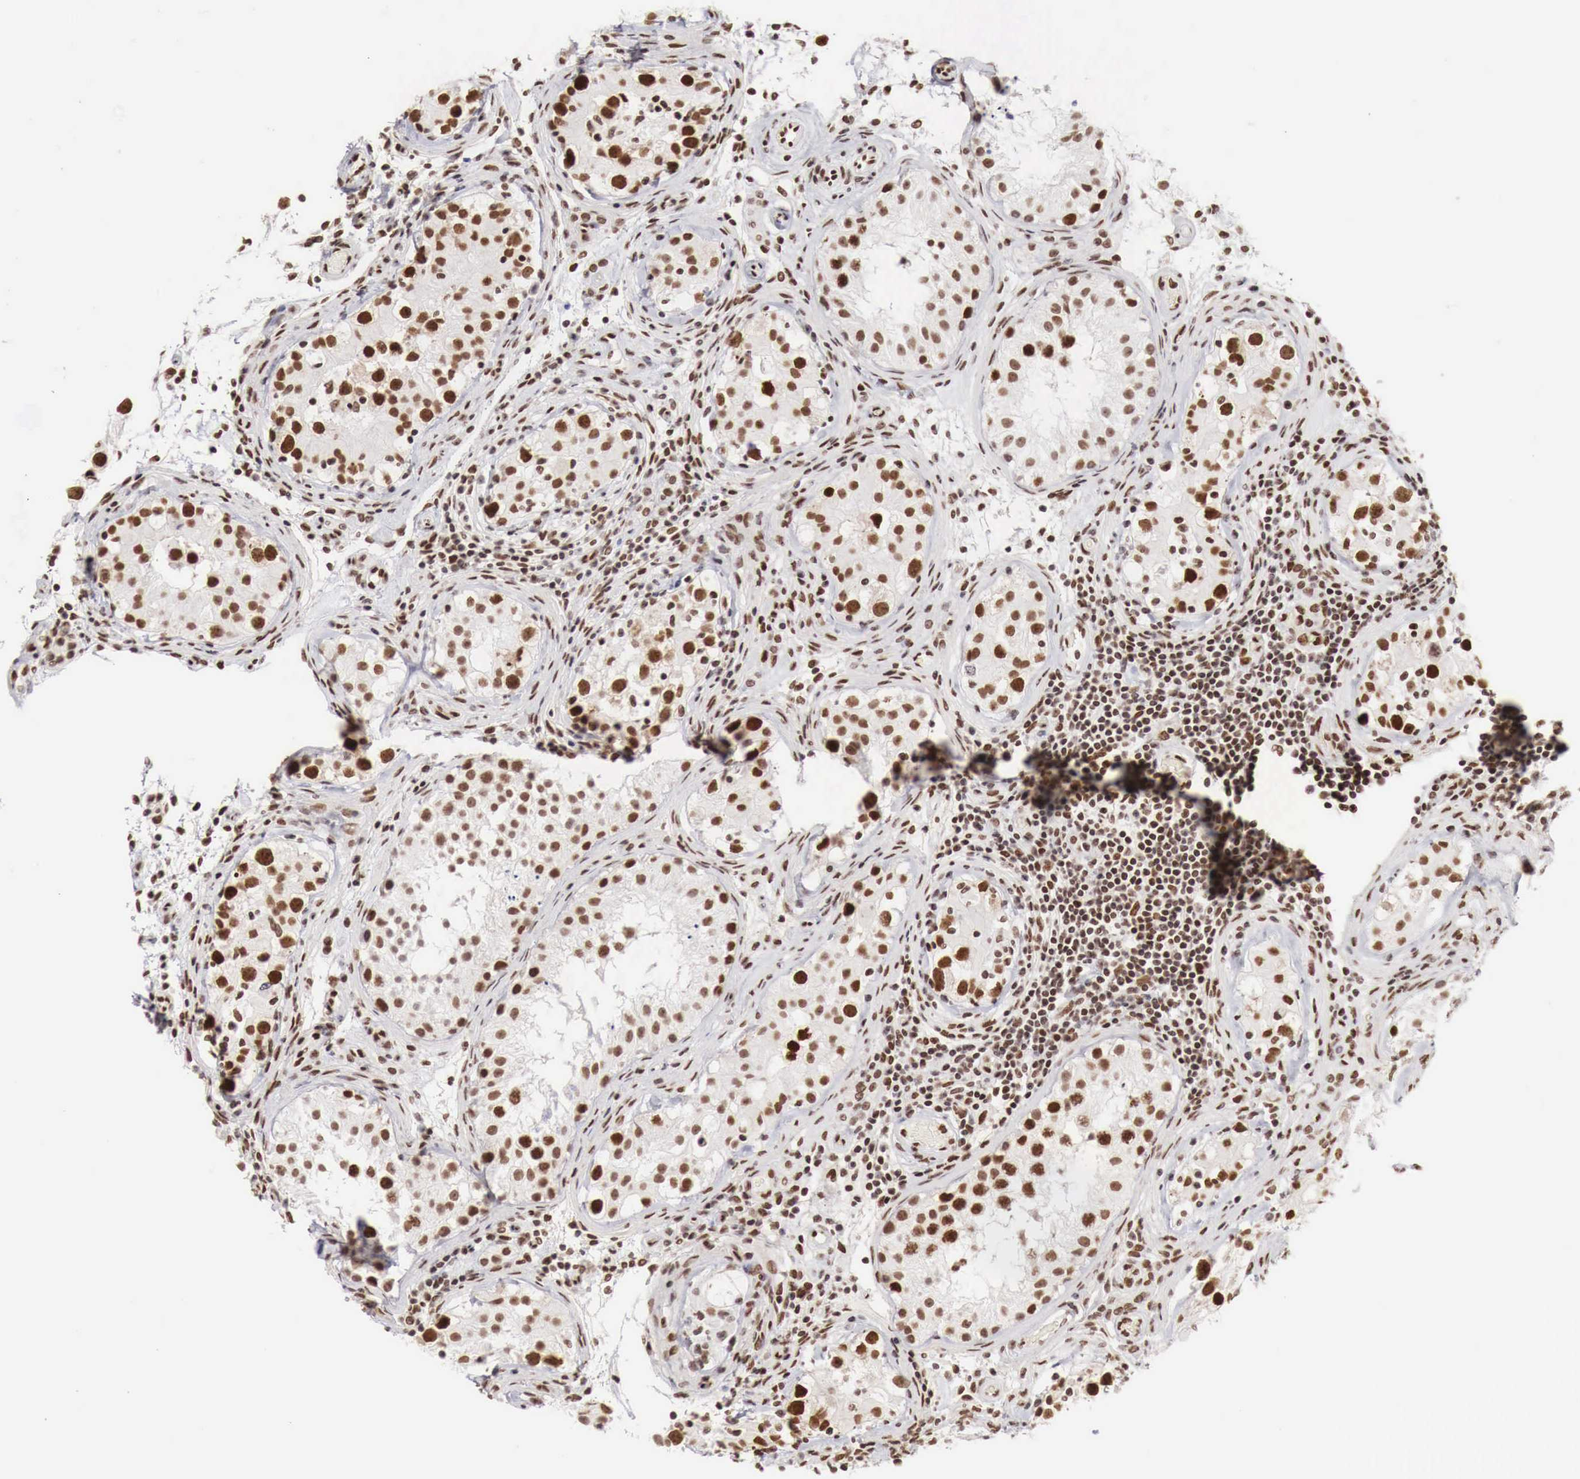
{"staining": {"intensity": "strong", "quantity": "25%-75%", "location": "nuclear"}, "tissue": "testis", "cell_type": "Cells in seminiferous ducts", "image_type": "normal", "snomed": [{"axis": "morphology", "description": "Normal tissue, NOS"}, {"axis": "topography", "description": "Testis"}], "caption": "Strong nuclear expression is appreciated in approximately 25%-75% of cells in seminiferous ducts in benign testis.", "gene": "PHF14", "patient": {"sex": "male", "age": 24}}